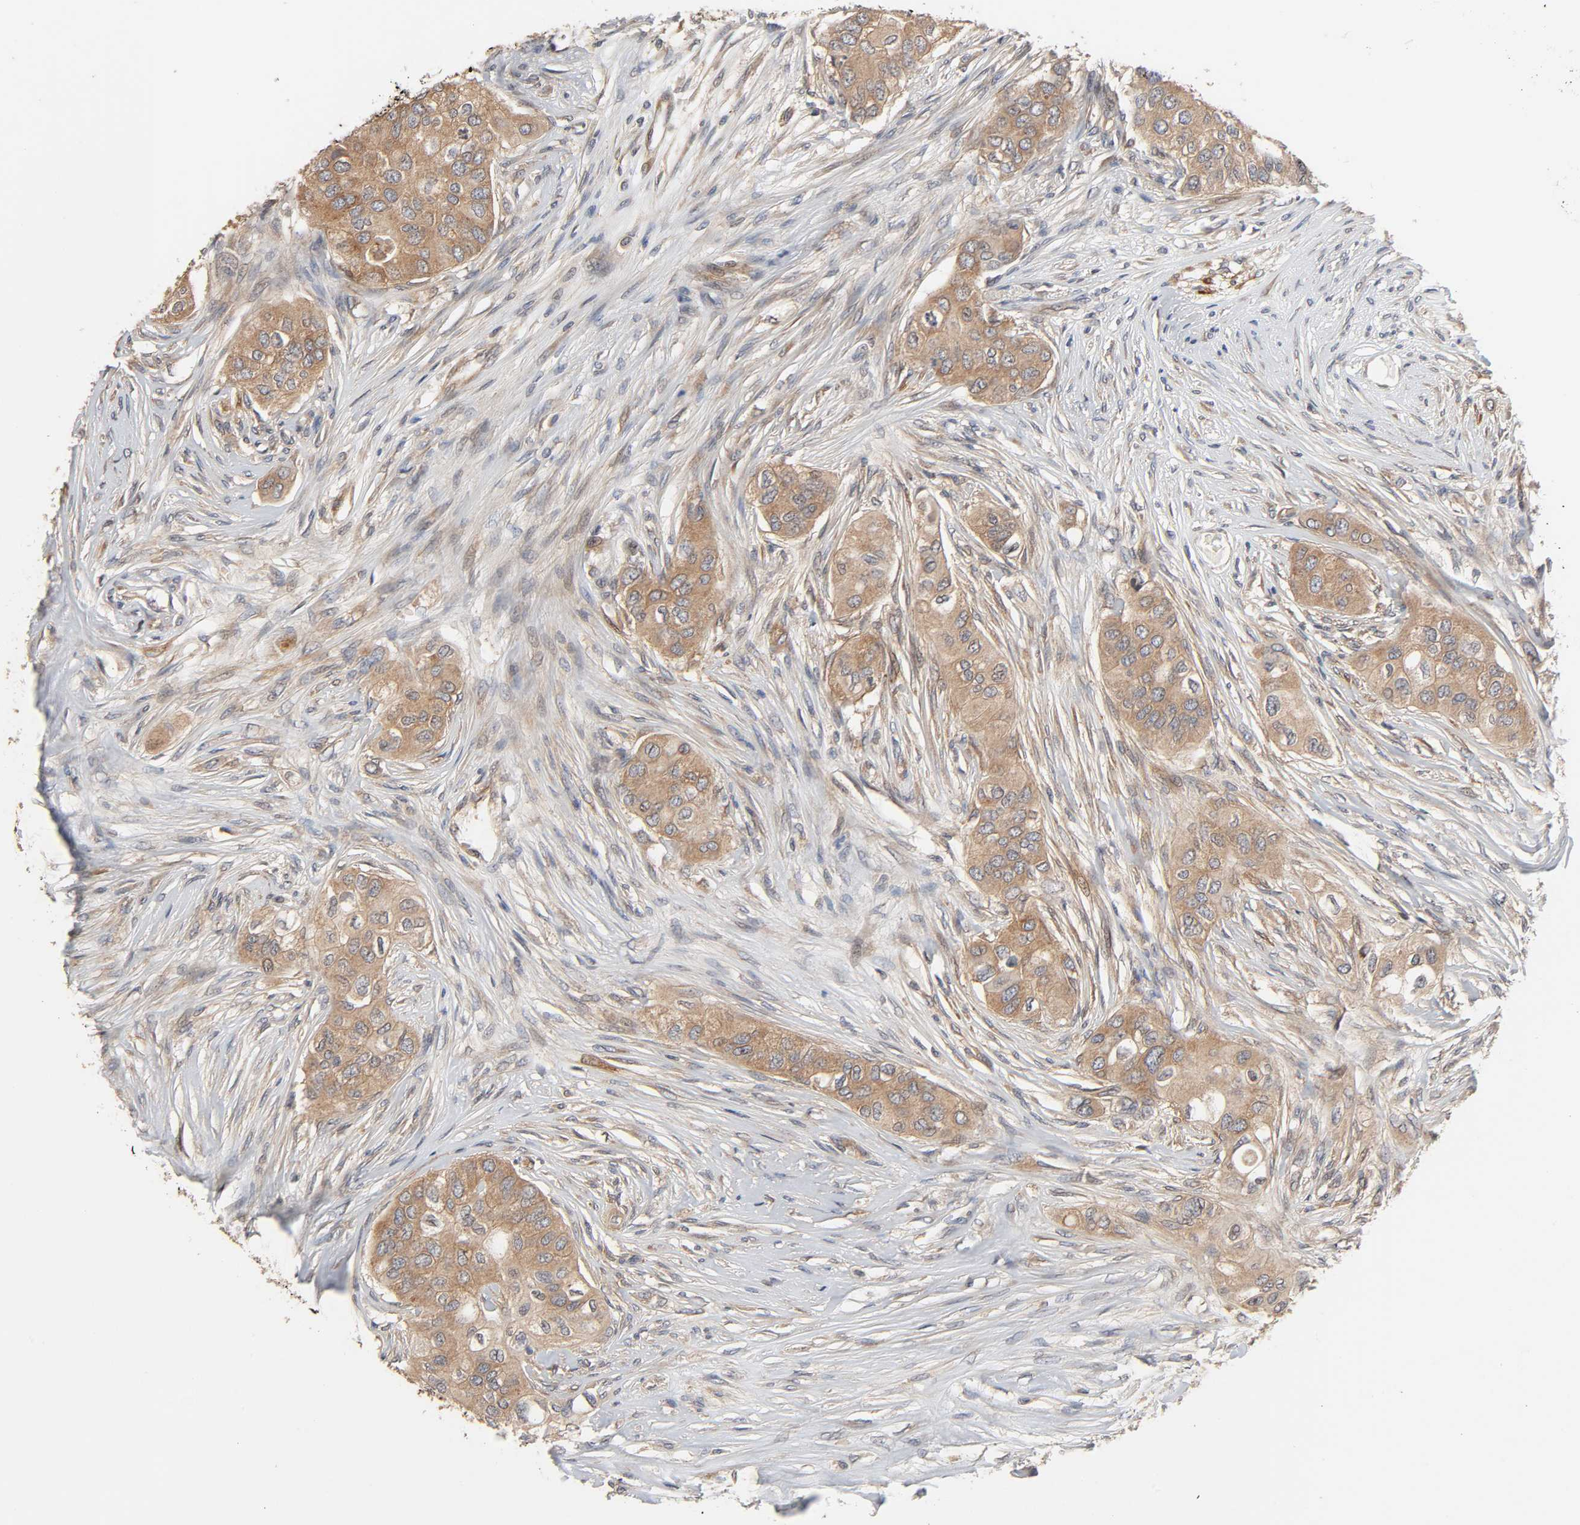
{"staining": {"intensity": "moderate", "quantity": ">75%", "location": "cytoplasmic/membranous"}, "tissue": "breast cancer", "cell_type": "Tumor cells", "image_type": "cancer", "snomed": [{"axis": "morphology", "description": "Normal tissue, NOS"}, {"axis": "morphology", "description": "Duct carcinoma"}, {"axis": "topography", "description": "Breast"}], "caption": "The micrograph displays a brown stain indicating the presence of a protein in the cytoplasmic/membranous of tumor cells in breast invasive ductal carcinoma.", "gene": "NEMF", "patient": {"sex": "female", "age": 49}}